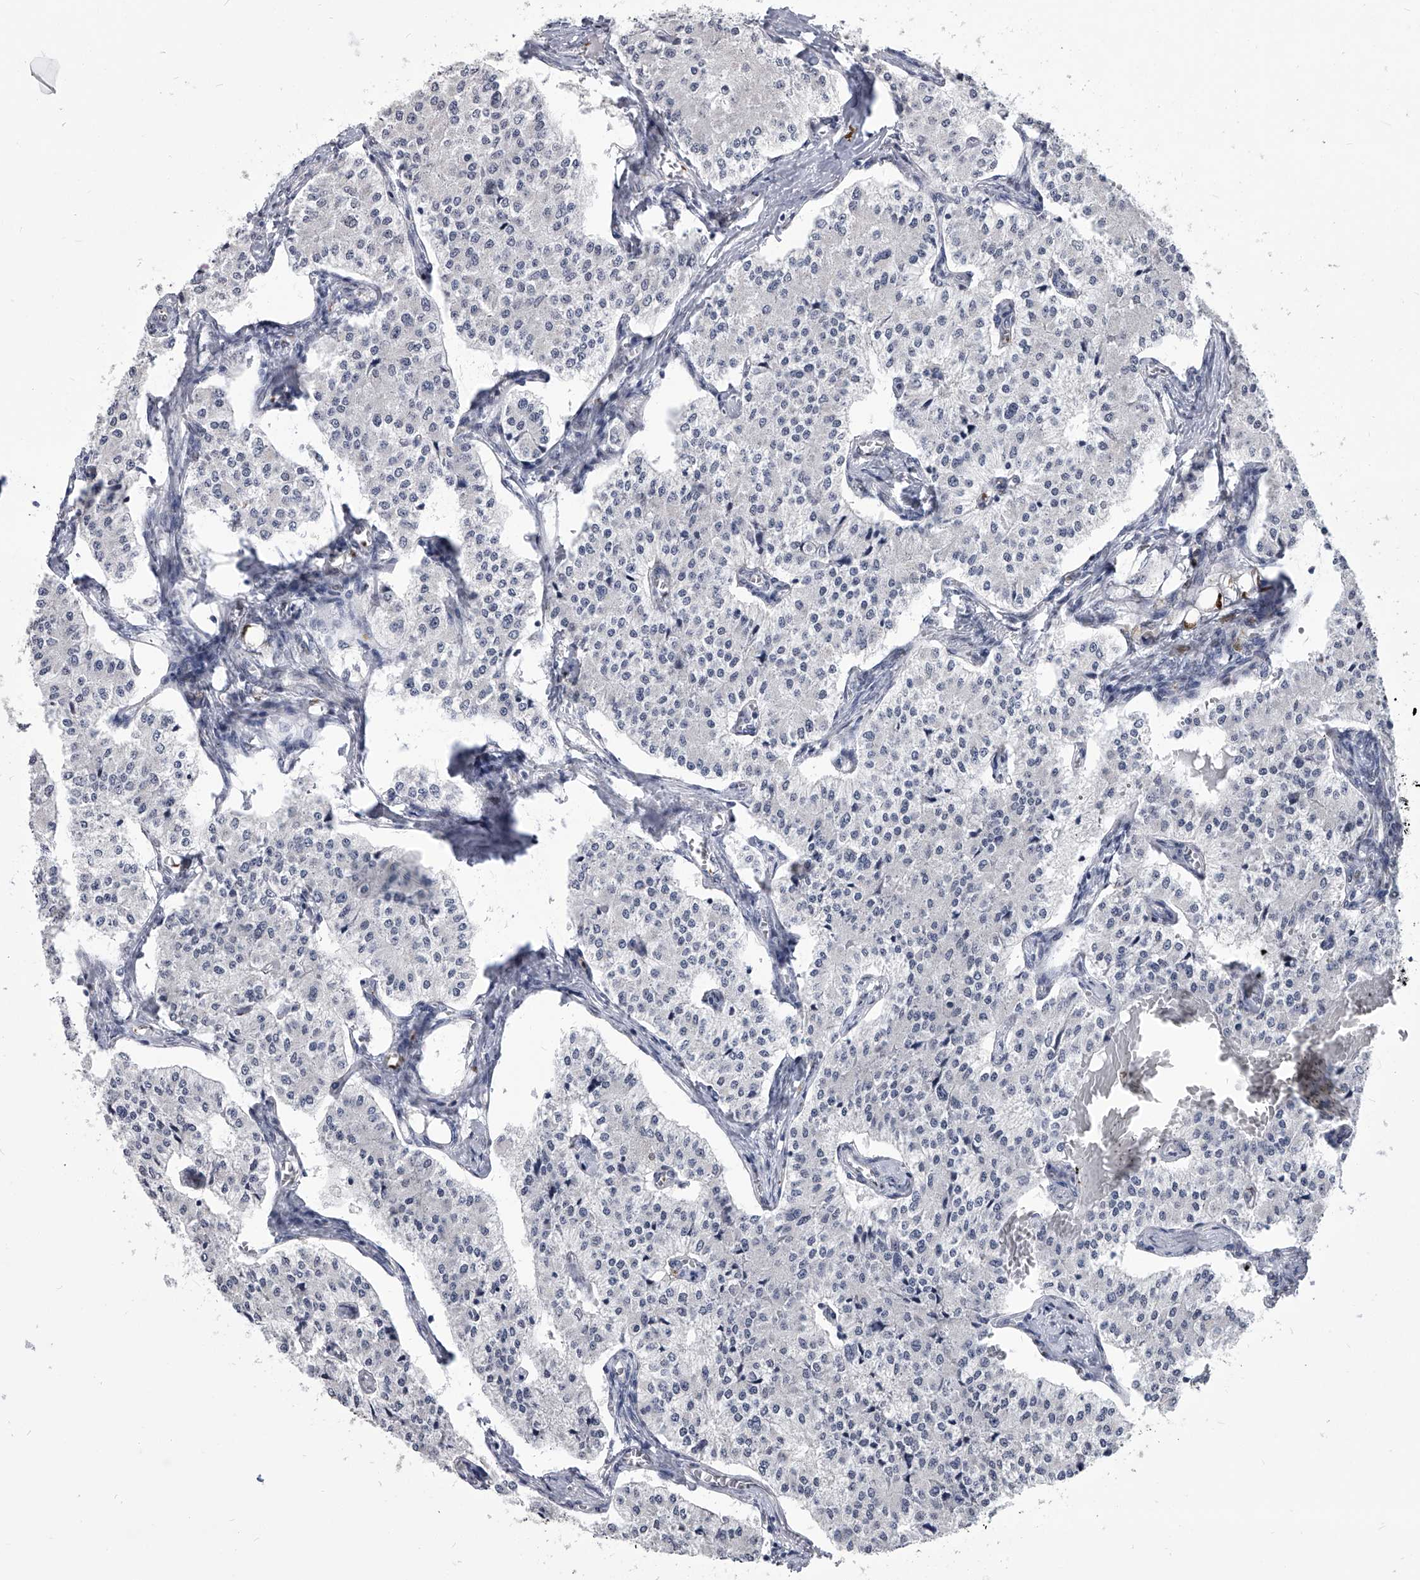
{"staining": {"intensity": "negative", "quantity": "none", "location": "none"}, "tissue": "carcinoid", "cell_type": "Tumor cells", "image_type": "cancer", "snomed": [{"axis": "morphology", "description": "Carcinoid, malignant, NOS"}, {"axis": "topography", "description": "Colon"}], "caption": "The immunohistochemistry (IHC) micrograph has no significant positivity in tumor cells of malignant carcinoid tissue.", "gene": "EVA1C", "patient": {"sex": "female", "age": 52}}